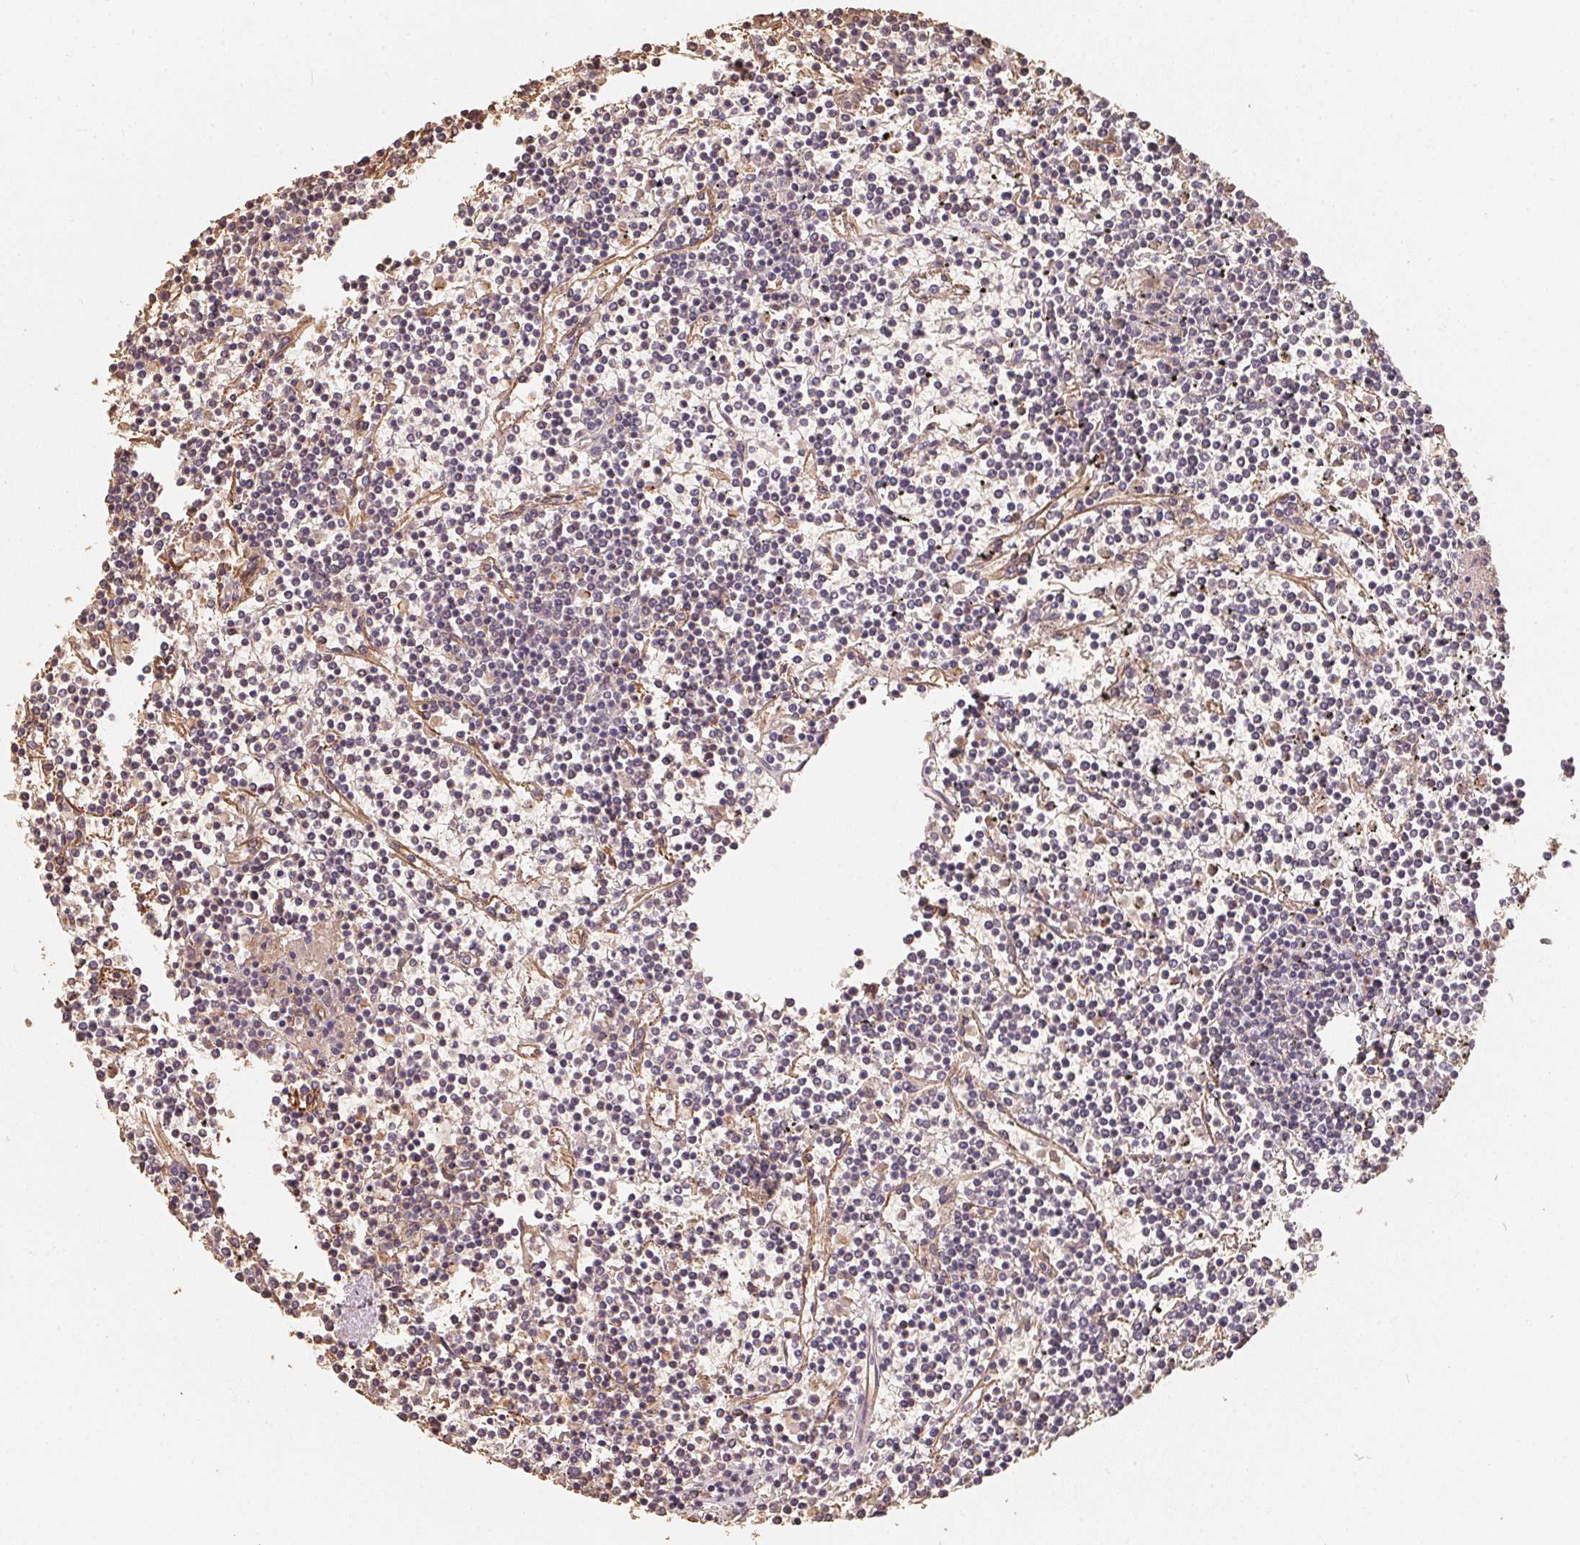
{"staining": {"intensity": "negative", "quantity": "none", "location": "none"}, "tissue": "lymphoma", "cell_type": "Tumor cells", "image_type": "cancer", "snomed": [{"axis": "morphology", "description": "Malignant lymphoma, non-Hodgkin's type, Low grade"}, {"axis": "topography", "description": "Spleen"}], "caption": "Lymphoma was stained to show a protein in brown. There is no significant staining in tumor cells.", "gene": "TBKBP1", "patient": {"sex": "female", "age": 19}}